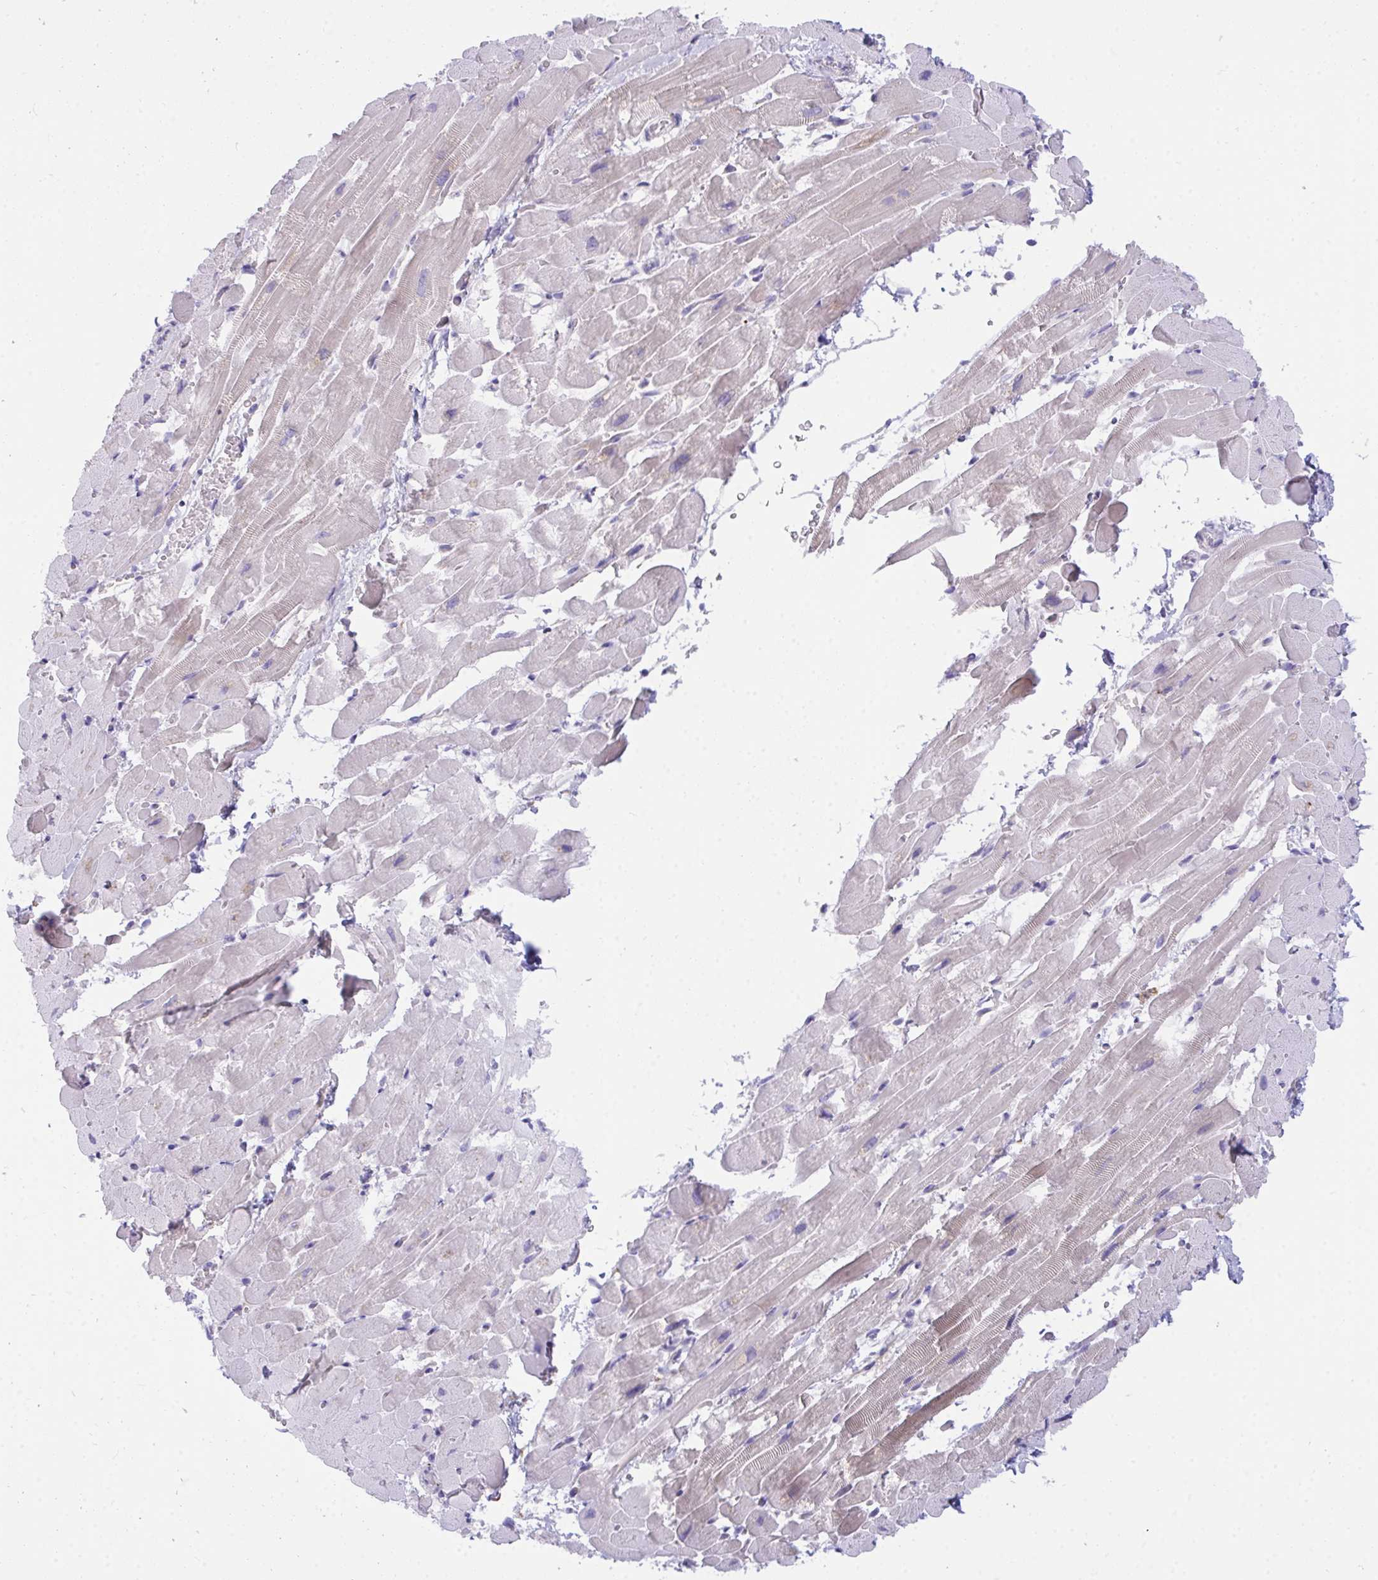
{"staining": {"intensity": "negative", "quantity": "none", "location": "none"}, "tissue": "heart muscle", "cell_type": "Cardiomyocytes", "image_type": "normal", "snomed": [{"axis": "morphology", "description": "Normal tissue, NOS"}, {"axis": "topography", "description": "Heart"}], "caption": "DAB (3,3'-diaminobenzidine) immunohistochemical staining of normal heart muscle exhibits no significant expression in cardiomyocytes.", "gene": "SEMA6B", "patient": {"sex": "male", "age": 37}}